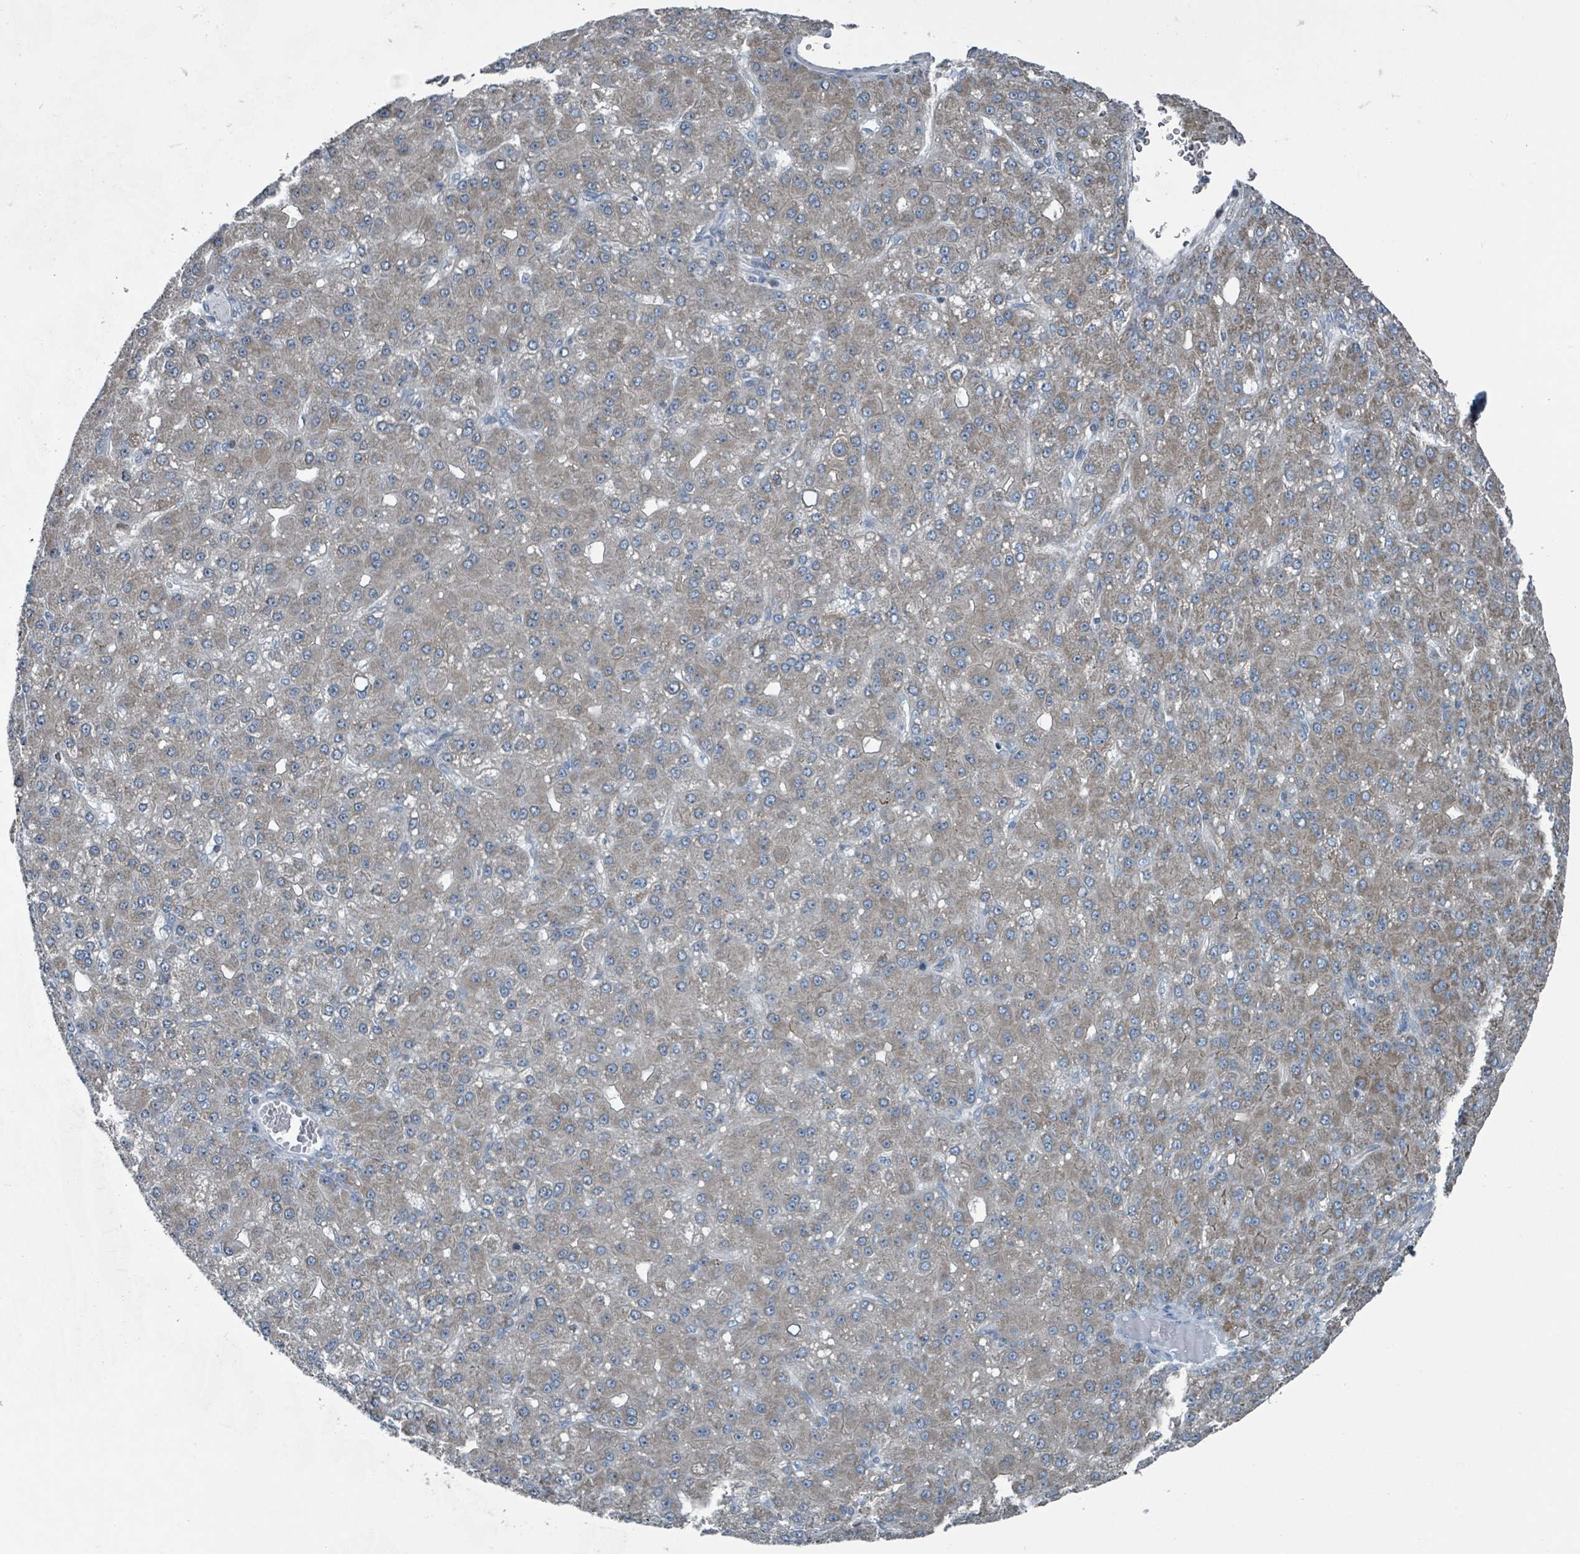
{"staining": {"intensity": "weak", "quantity": "25%-75%", "location": "cytoplasmic/membranous"}, "tissue": "liver cancer", "cell_type": "Tumor cells", "image_type": "cancer", "snomed": [{"axis": "morphology", "description": "Carcinoma, Hepatocellular, NOS"}, {"axis": "topography", "description": "Liver"}], "caption": "Tumor cells reveal weak cytoplasmic/membranous expression in approximately 25%-75% of cells in liver cancer (hepatocellular carcinoma).", "gene": "ABHD18", "patient": {"sex": "male", "age": 67}}